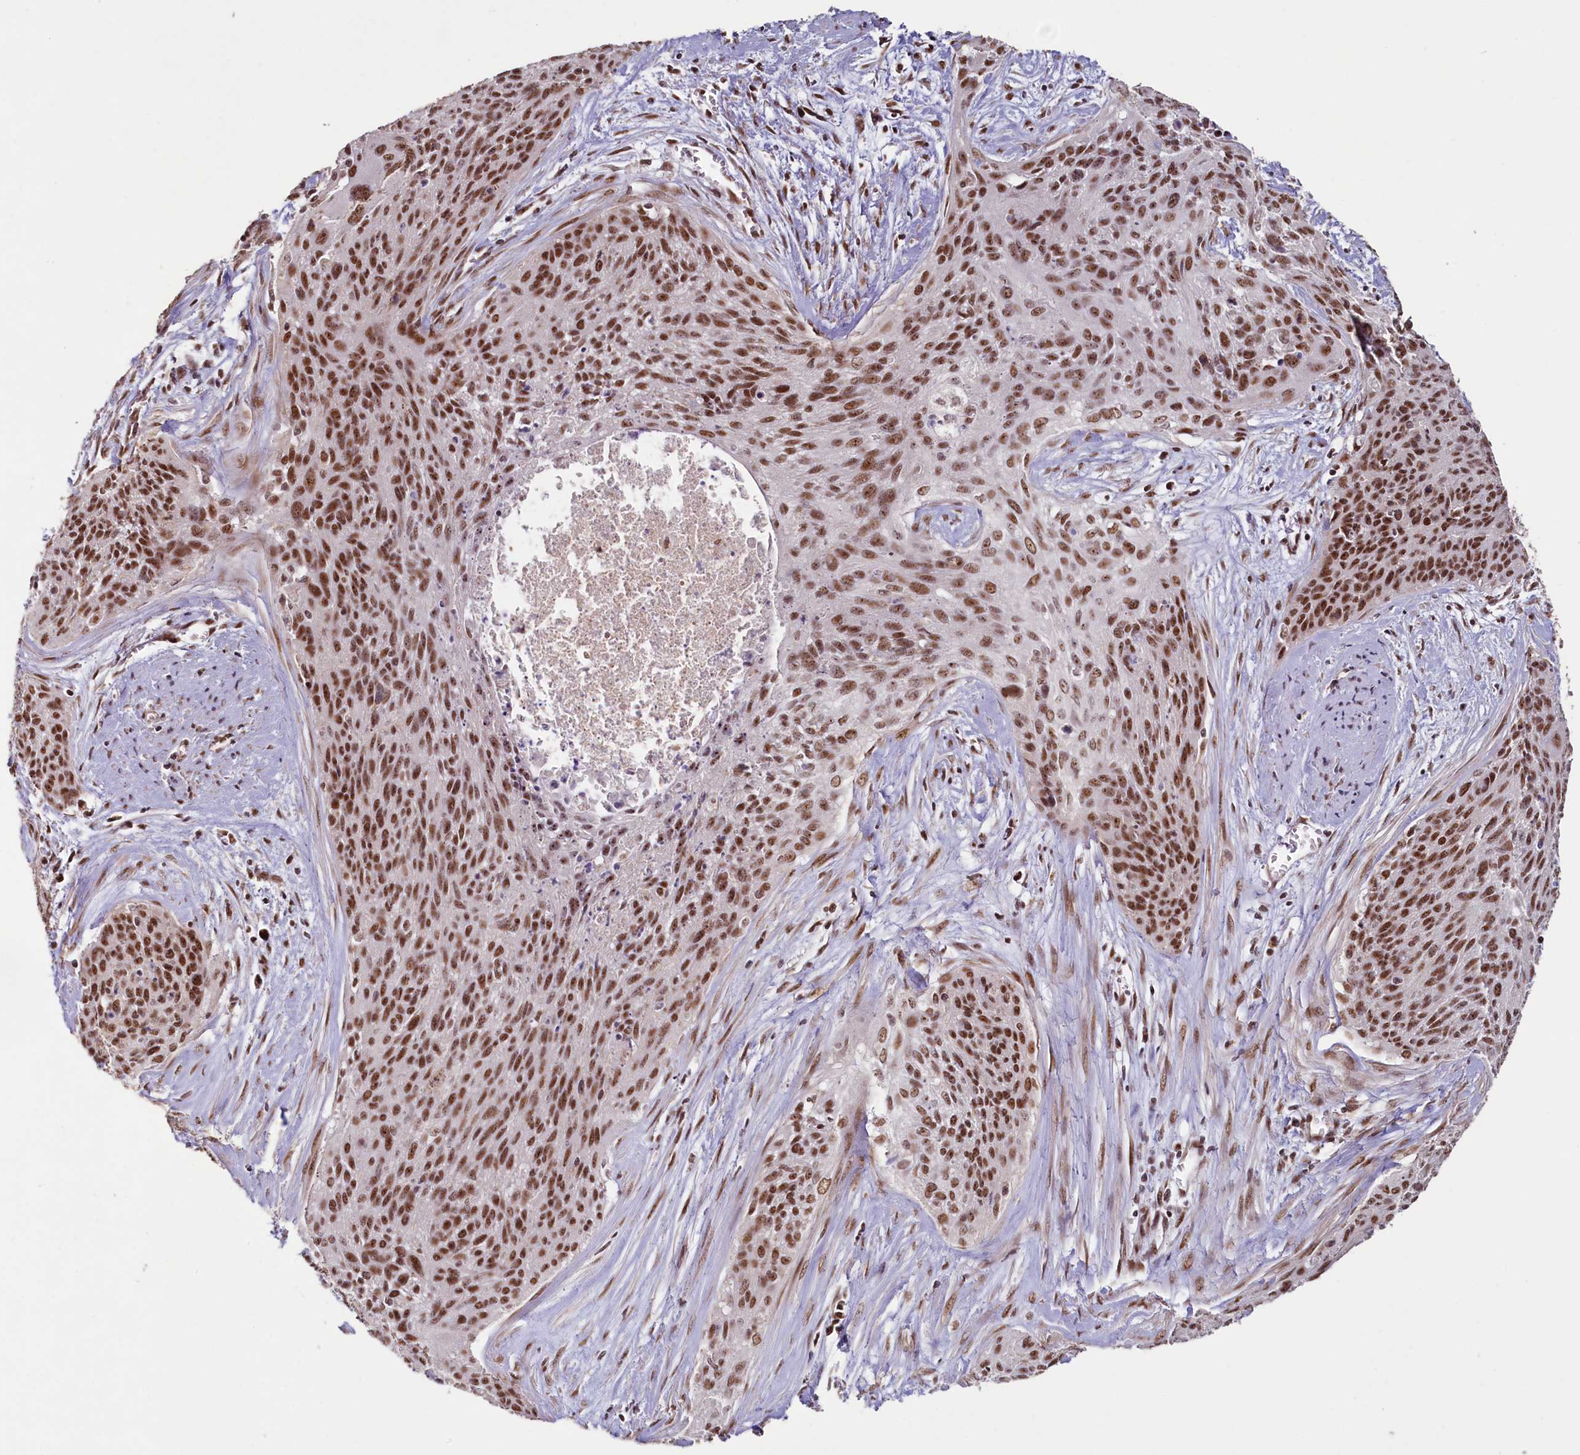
{"staining": {"intensity": "strong", "quantity": ">75%", "location": "nuclear"}, "tissue": "cervical cancer", "cell_type": "Tumor cells", "image_type": "cancer", "snomed": [{"axis": "morphology", "description": "Squamous cell carcinoma, NOS"}, {"axis": "topography", "description": "Cervix"}], "caption": "Brown immunohistochemical staining in human cervical squamous cell carcinoma displays strong nuclear expression in approximately >75% of tumor cells.", "gene": "PDE6D", "patient": {"sex": "female", "age": 55}}